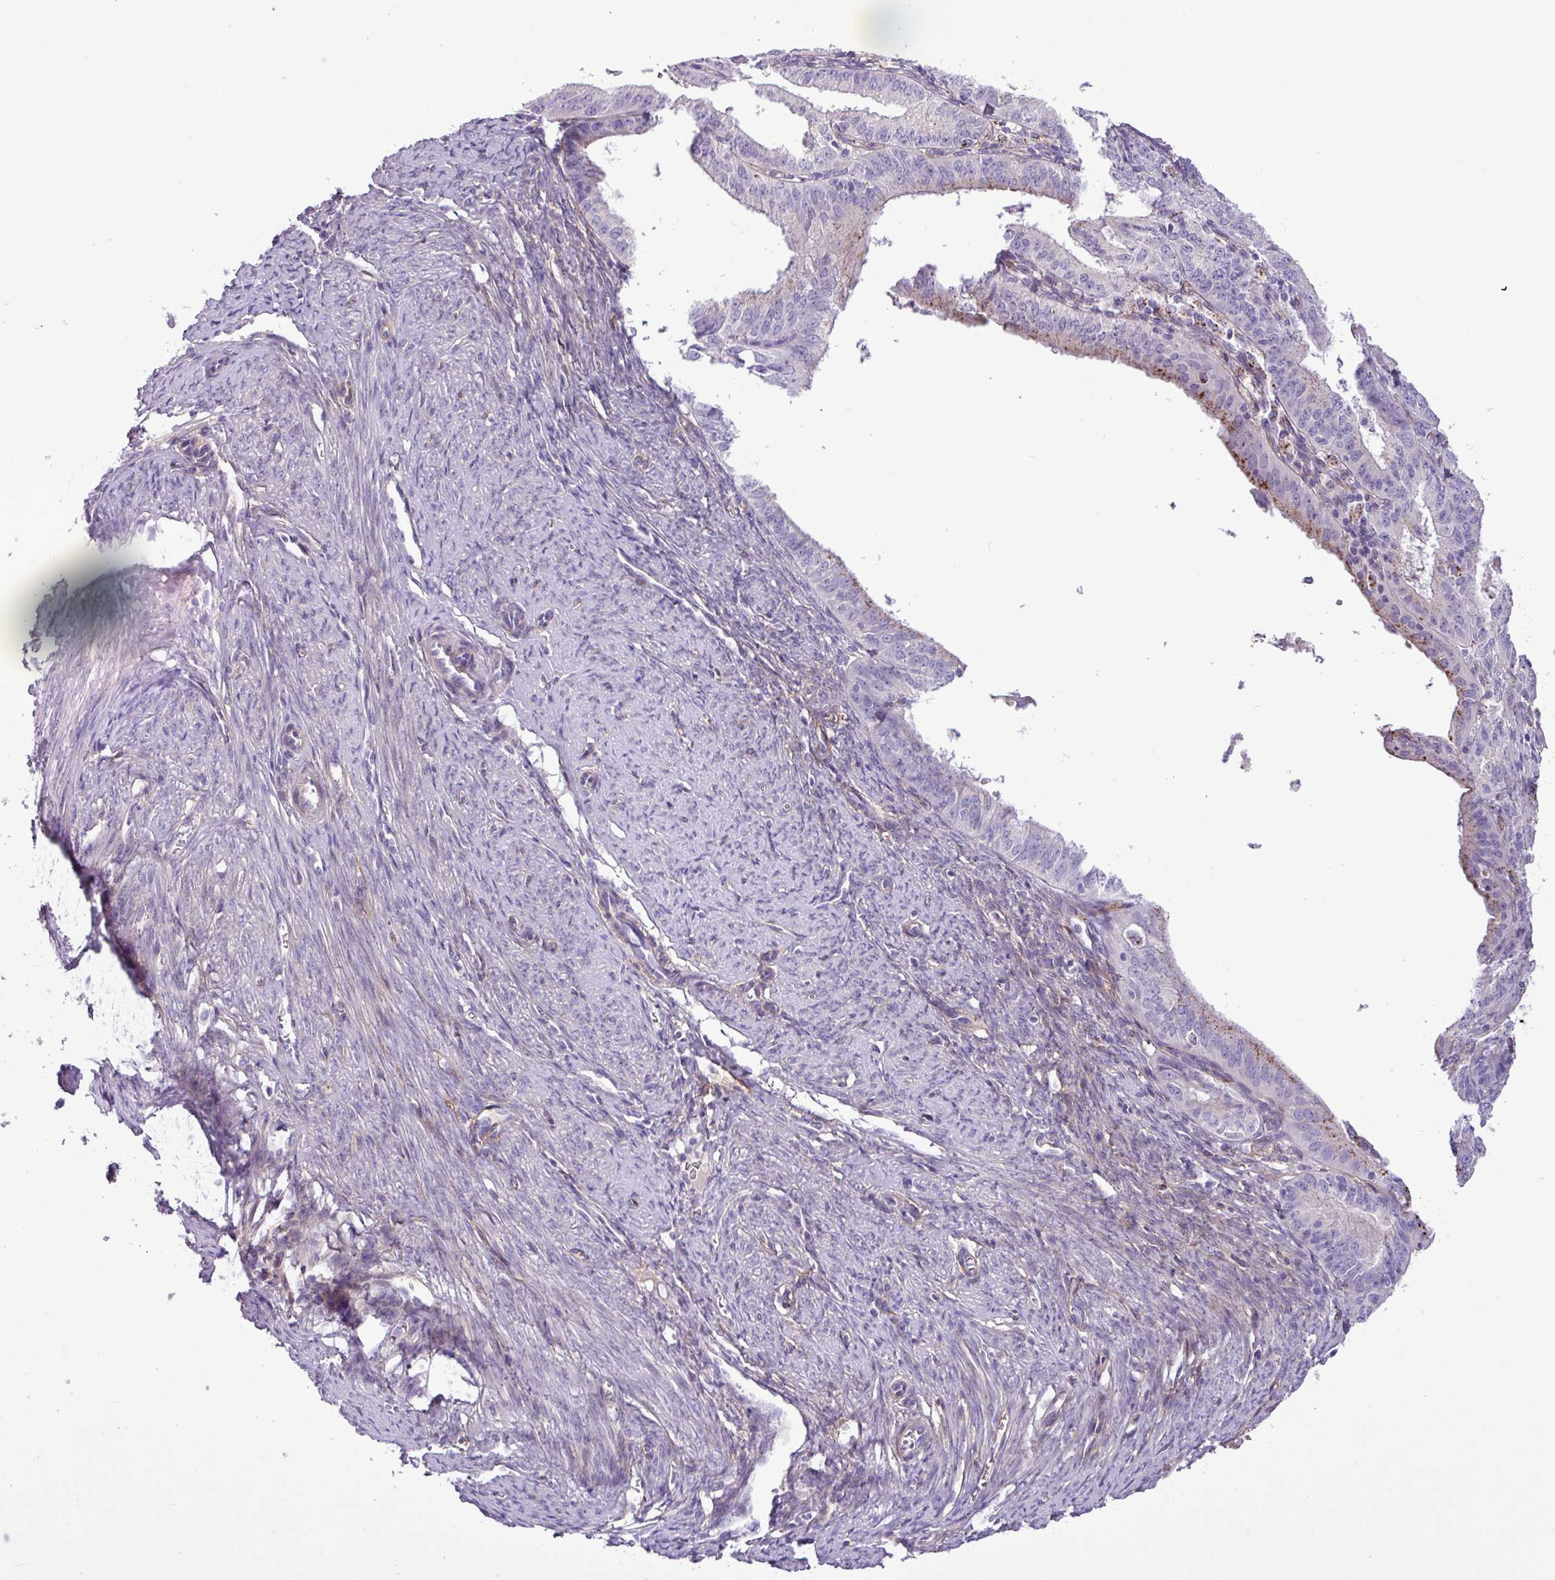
{"staining": {"intensity": "moderate", "quantity": "<25%", "location": "cytoplasmic/membranous"}, "tissue": "endometrial cancer", "cell_type": "Tumor cells", "image_type": "cancer", "snomed": [{"axis": "morphology", "description": "Adenocarcinoma, NOS"}, {"axis": "topography", "description": "Endometrium"}], "caption": "IHC of human endometrial adenocarcinoma displays low levels of moderate cytoplasmic/membranous staining in about <25% of tumor cells.", "gene": "CD248", "patient": {"sex": "female", "age": 51}}